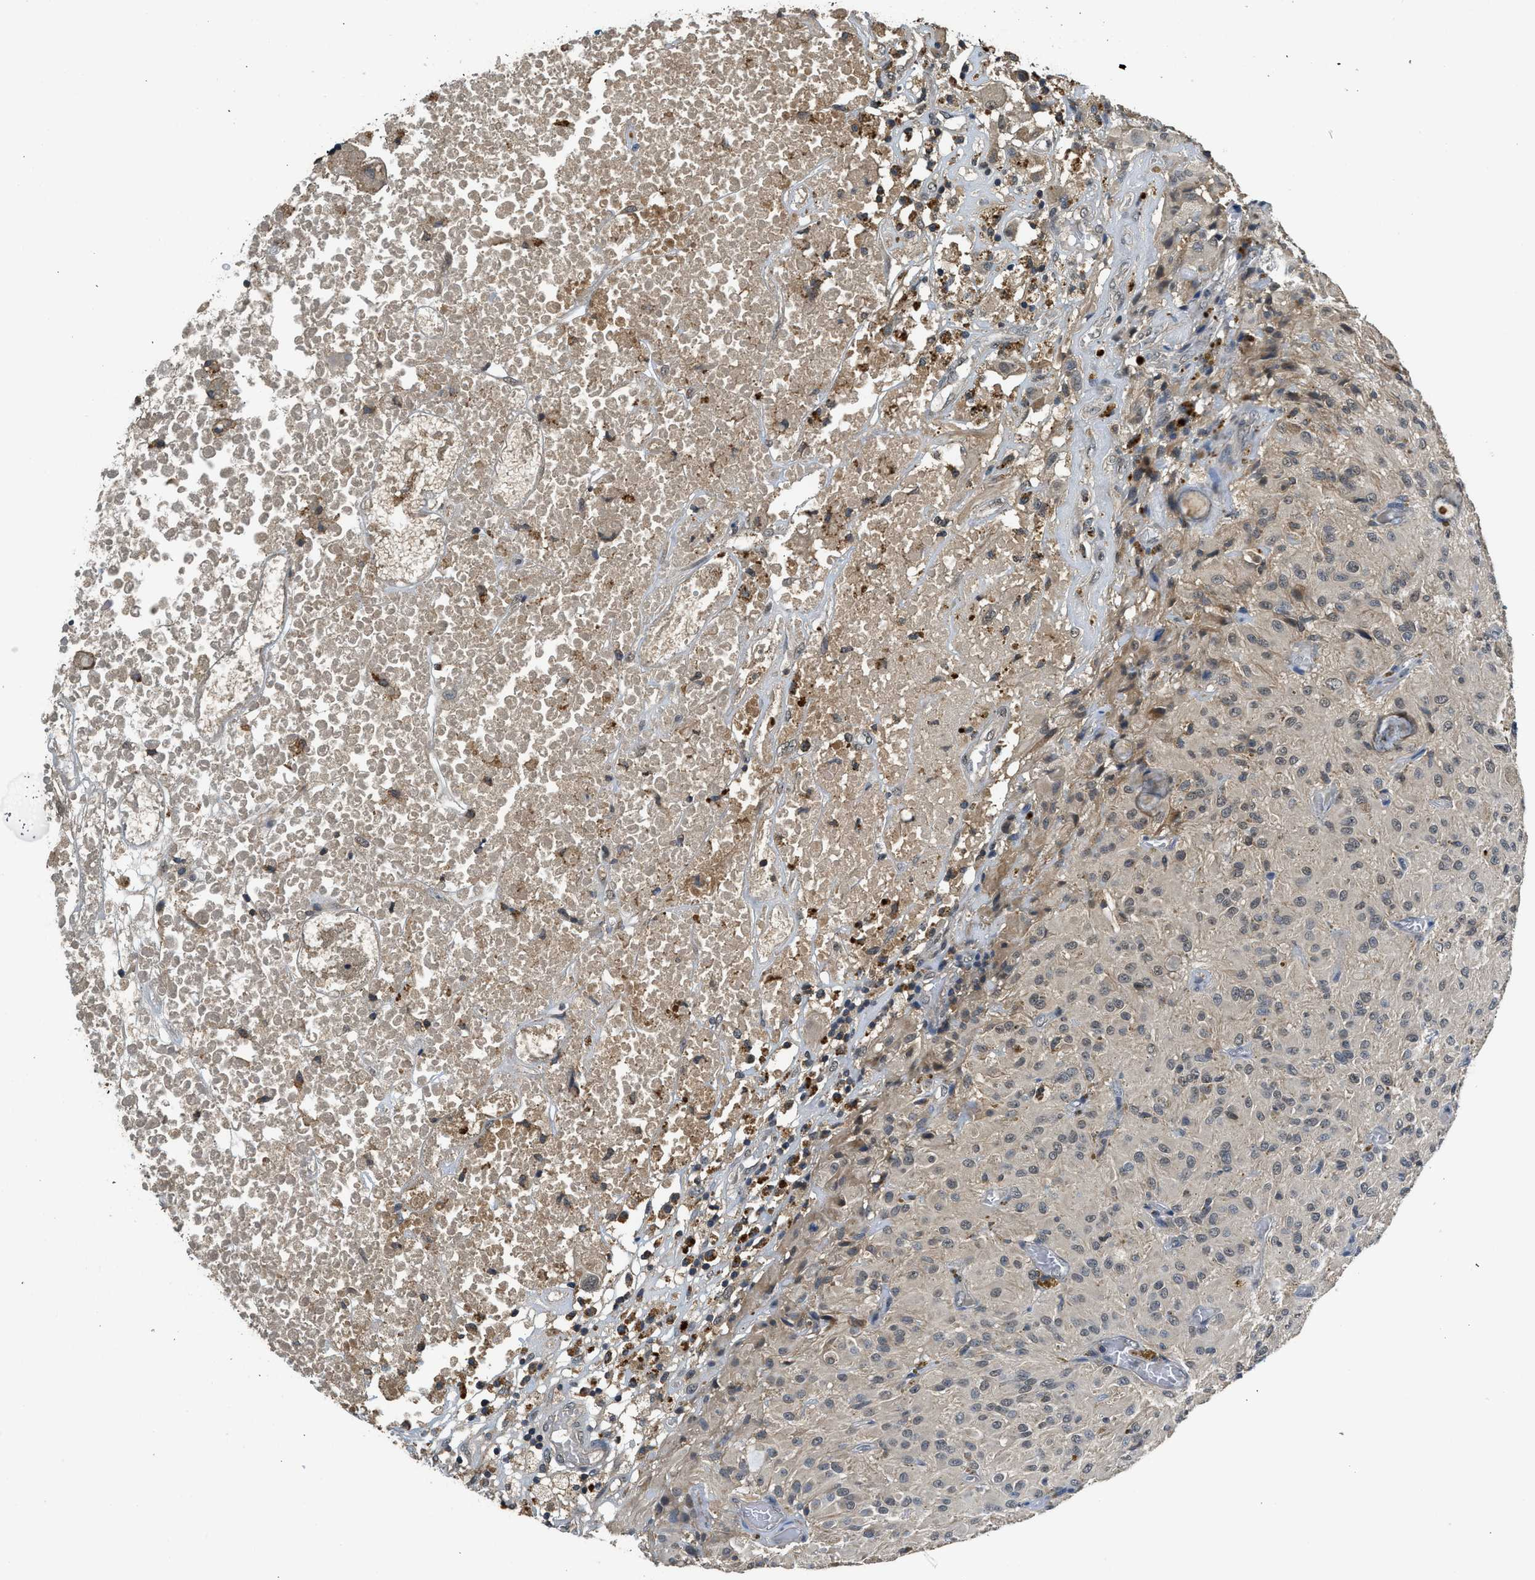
{"staining": {"intensity": "strong", "quantity": "<25%", "location": "nuclear"}, "tissue": "glioma", "cell_type": "Tumor cells", "image_type": "cancer", "snomed": [{"axis": "morphology", "description": "Glioma, malignant, High grade"}, {"axis": "topography", "description": "Brain"}], "caption": "Protein analysis of high-grade glioma (malignant) tissue shows strong nuclear positivity in about <25% of tumor cells. The staining was performed using DAB to visualize the protein expression in brown, while the nuclei were stained in blue with hematoxylin (Magnification: 20x).", "gene": "SLC15A4", "patient": {"sex": "female", "age": 59}}